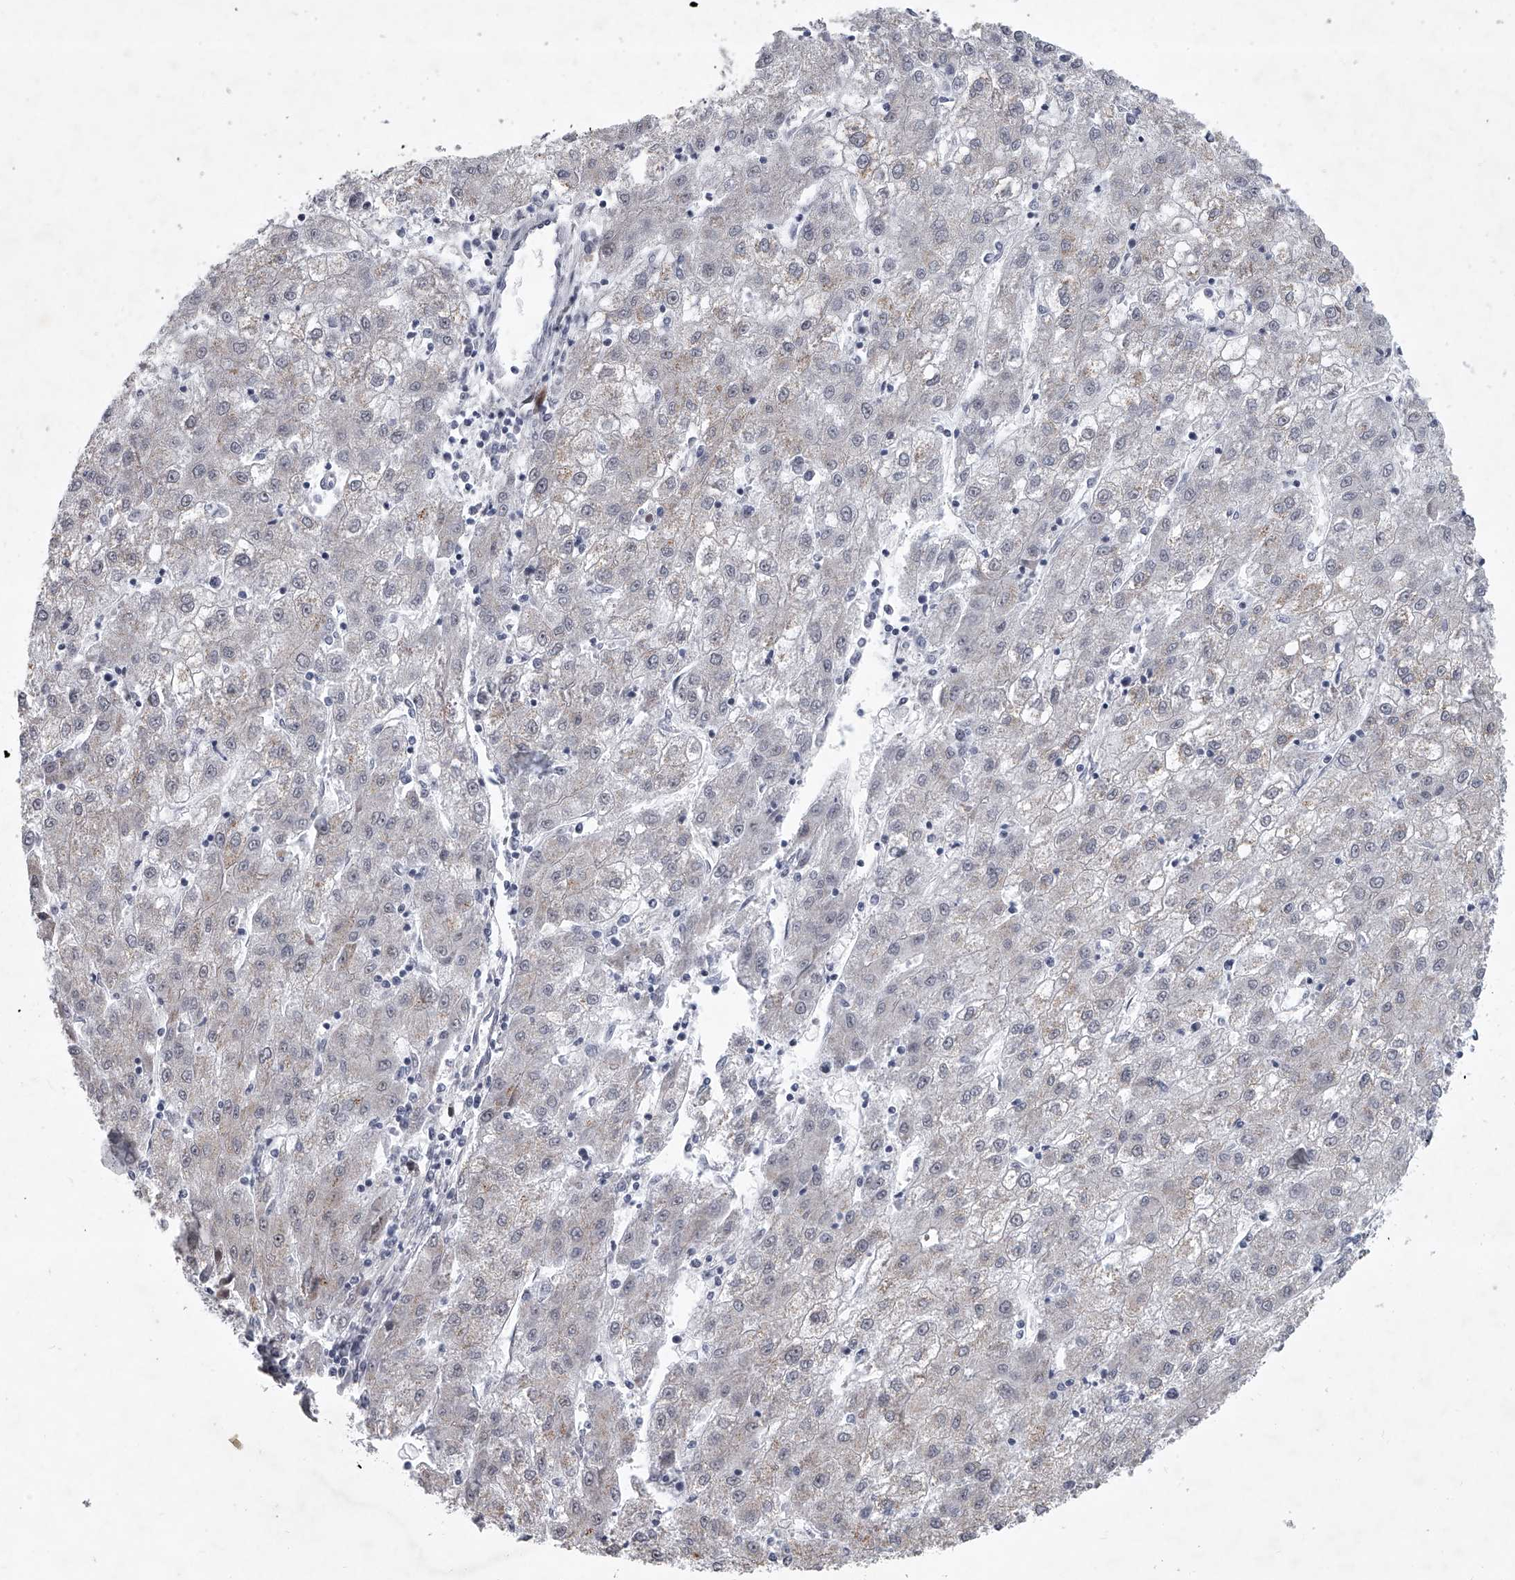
{"staining": {"intensity": "weak", "quantity": "<25%", "location": "cytoplasmic/membranous"}, "tissue": "liver cancer", "cell_type": "Tumor cells", "image_type": "cancer", "snomed": [{"axis": "morphology", "description": "Carcinoma, Hepatocellular, NOS"}, {"axis": "topography", "description": "Liver"}], "caption": "Immunohistochemical staining of human liver hepatocellular carcinoma shows no significant positivity in tumor cells. Nuclei are stained in blue.", "gene": "MLLT1", "patient": {"sex": "male", "age": 72}}